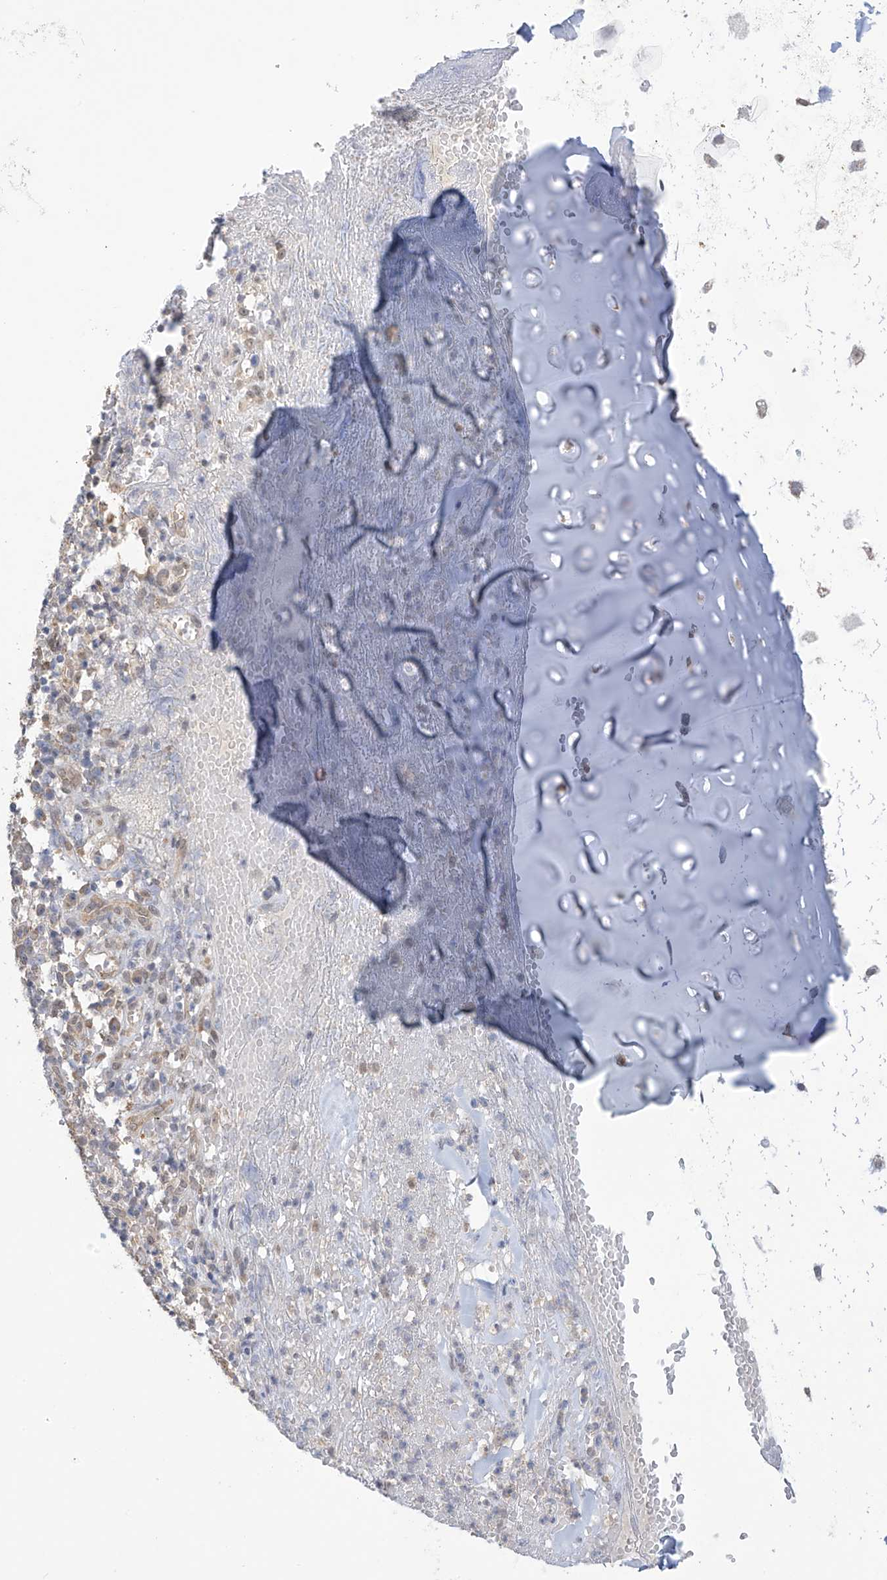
{"staining": {"intensity": "weak", "quantity": "25%-75%", "location": "cytoplasmic/membranous"}, "tissue": "adipose tissue", "cell_type": "Adipocytes", "image_type": "normal", "snomed": [{"axis": "morphology", "description": "Normal tissue, NOS"}, {"axis": "morphology", "description": "Basal cell carcinoma"}, {"axis": "topography", "description": "Cartilage tissue"}, {"axis": "topography", "description": "Nasopharynx"}, {"axis": "topography", "description": "Oral tissue"}], "caption": "The histopathology image demonstrates immunohistochemical staining of unremarkable adipose tissue. There is weak cytoplasmic/membranous expression is identified in approximately 25%-75% of adipocytes. (DAB (3,3'-diaminobenzidine) = brown stain, brightfield microscopy at high magnification).", "gene": "KIAA1522", "patient": {"sex": "female", "age": 77}}